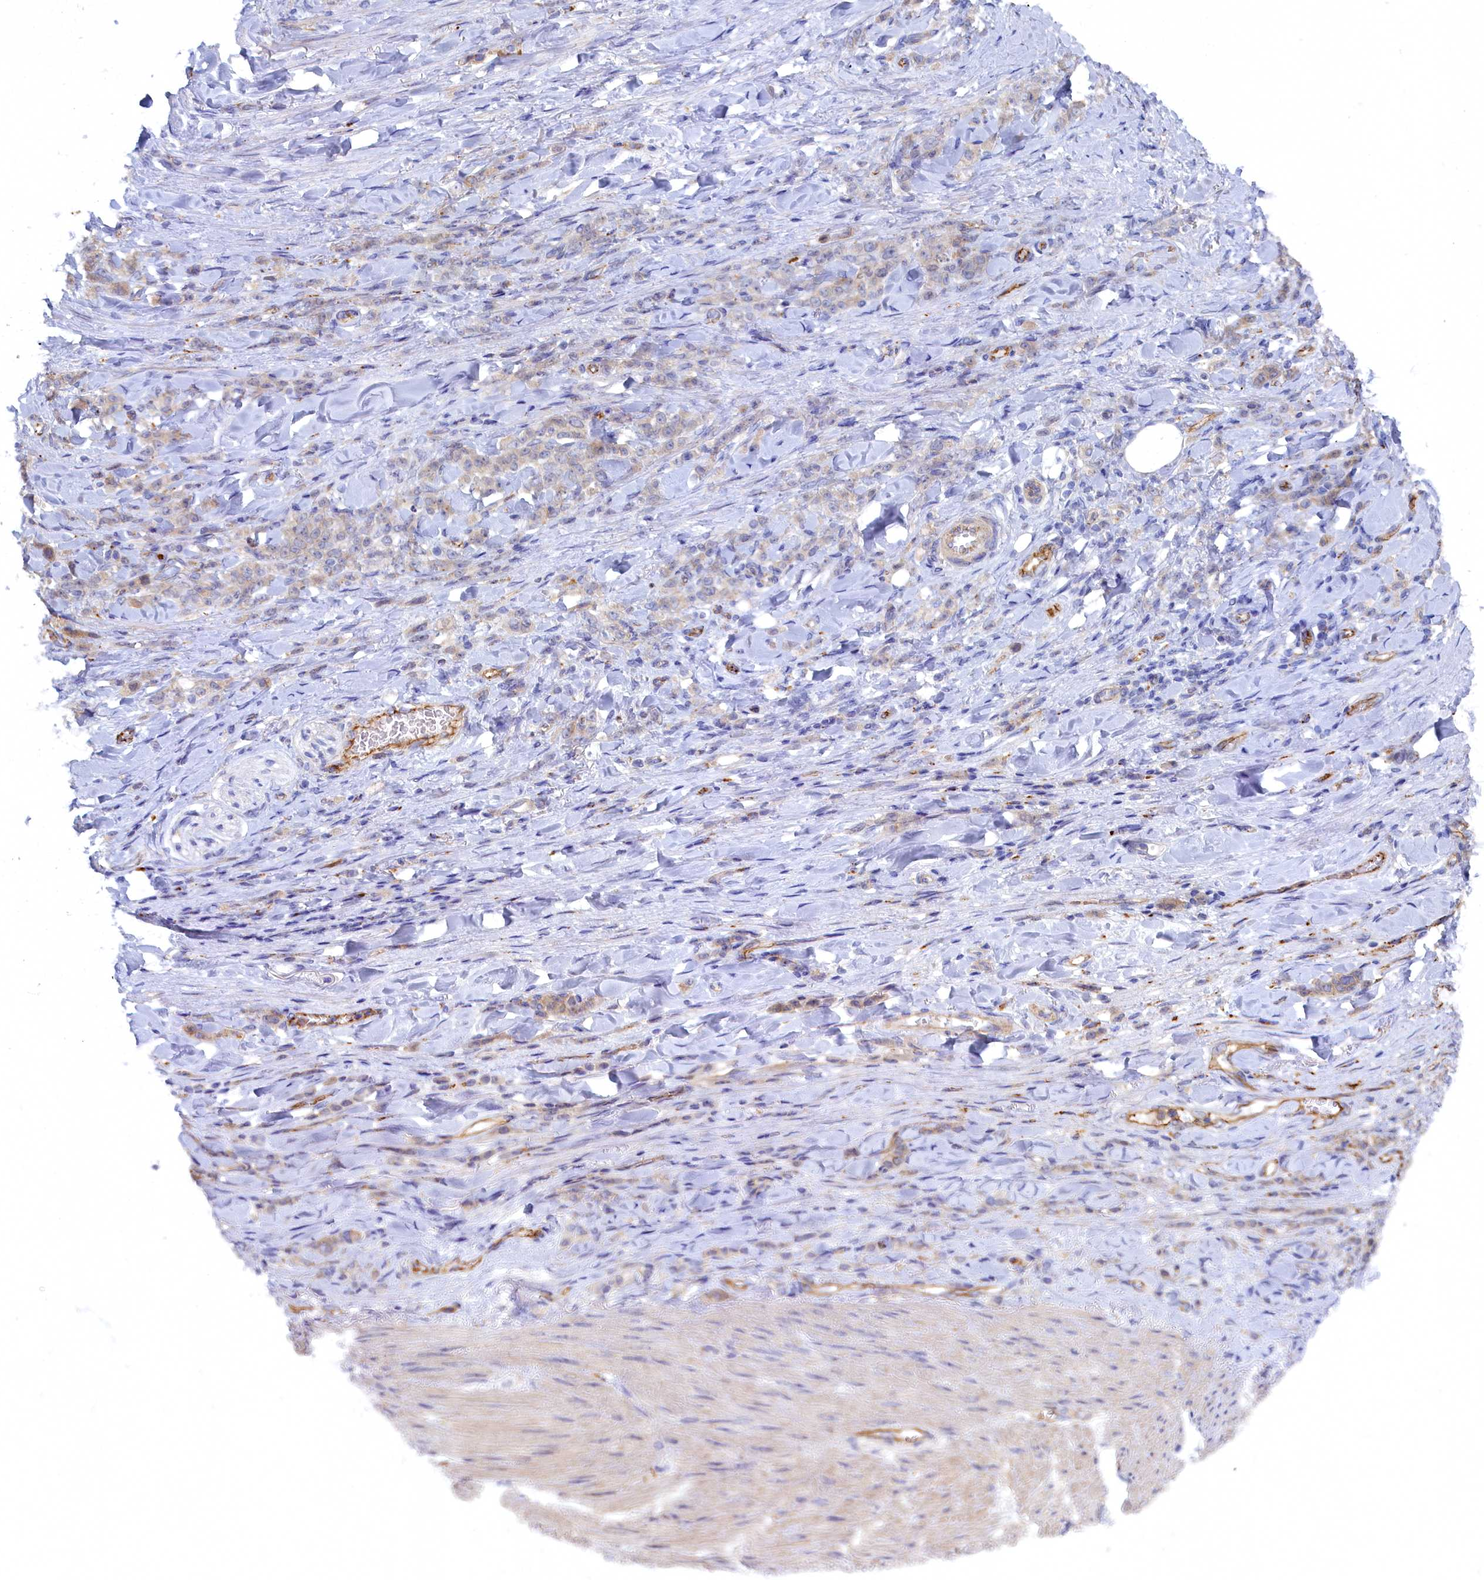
{"staining": {"intensity": "weak", "quantity": "25%-75%", "location": "cytoplasmic/membranous"}, "tissue": "stomach cancer", "cell_type": "Tumor cells", "image_type": "cancer", "snomed": [{"axis": "morphology", "description": "Normal tissue, NOS"}, {"axis": "morphology", "description": "Adenocarcinoma, NOS"}, {"axis": "topography", "description": "Stomach"}], "caption": "DAB immunohistochemical staining of stomach cancer reveals weak cytoplasmic/membranous protein positivity in approximately 25%-75% of tumor cells. (DAB (3,3'-diaminobenzidine) = brown stain, brightfield microscopy at high magnification).", "gene": "PSMG2", "patient": {"sex": "male", "age": 82}}